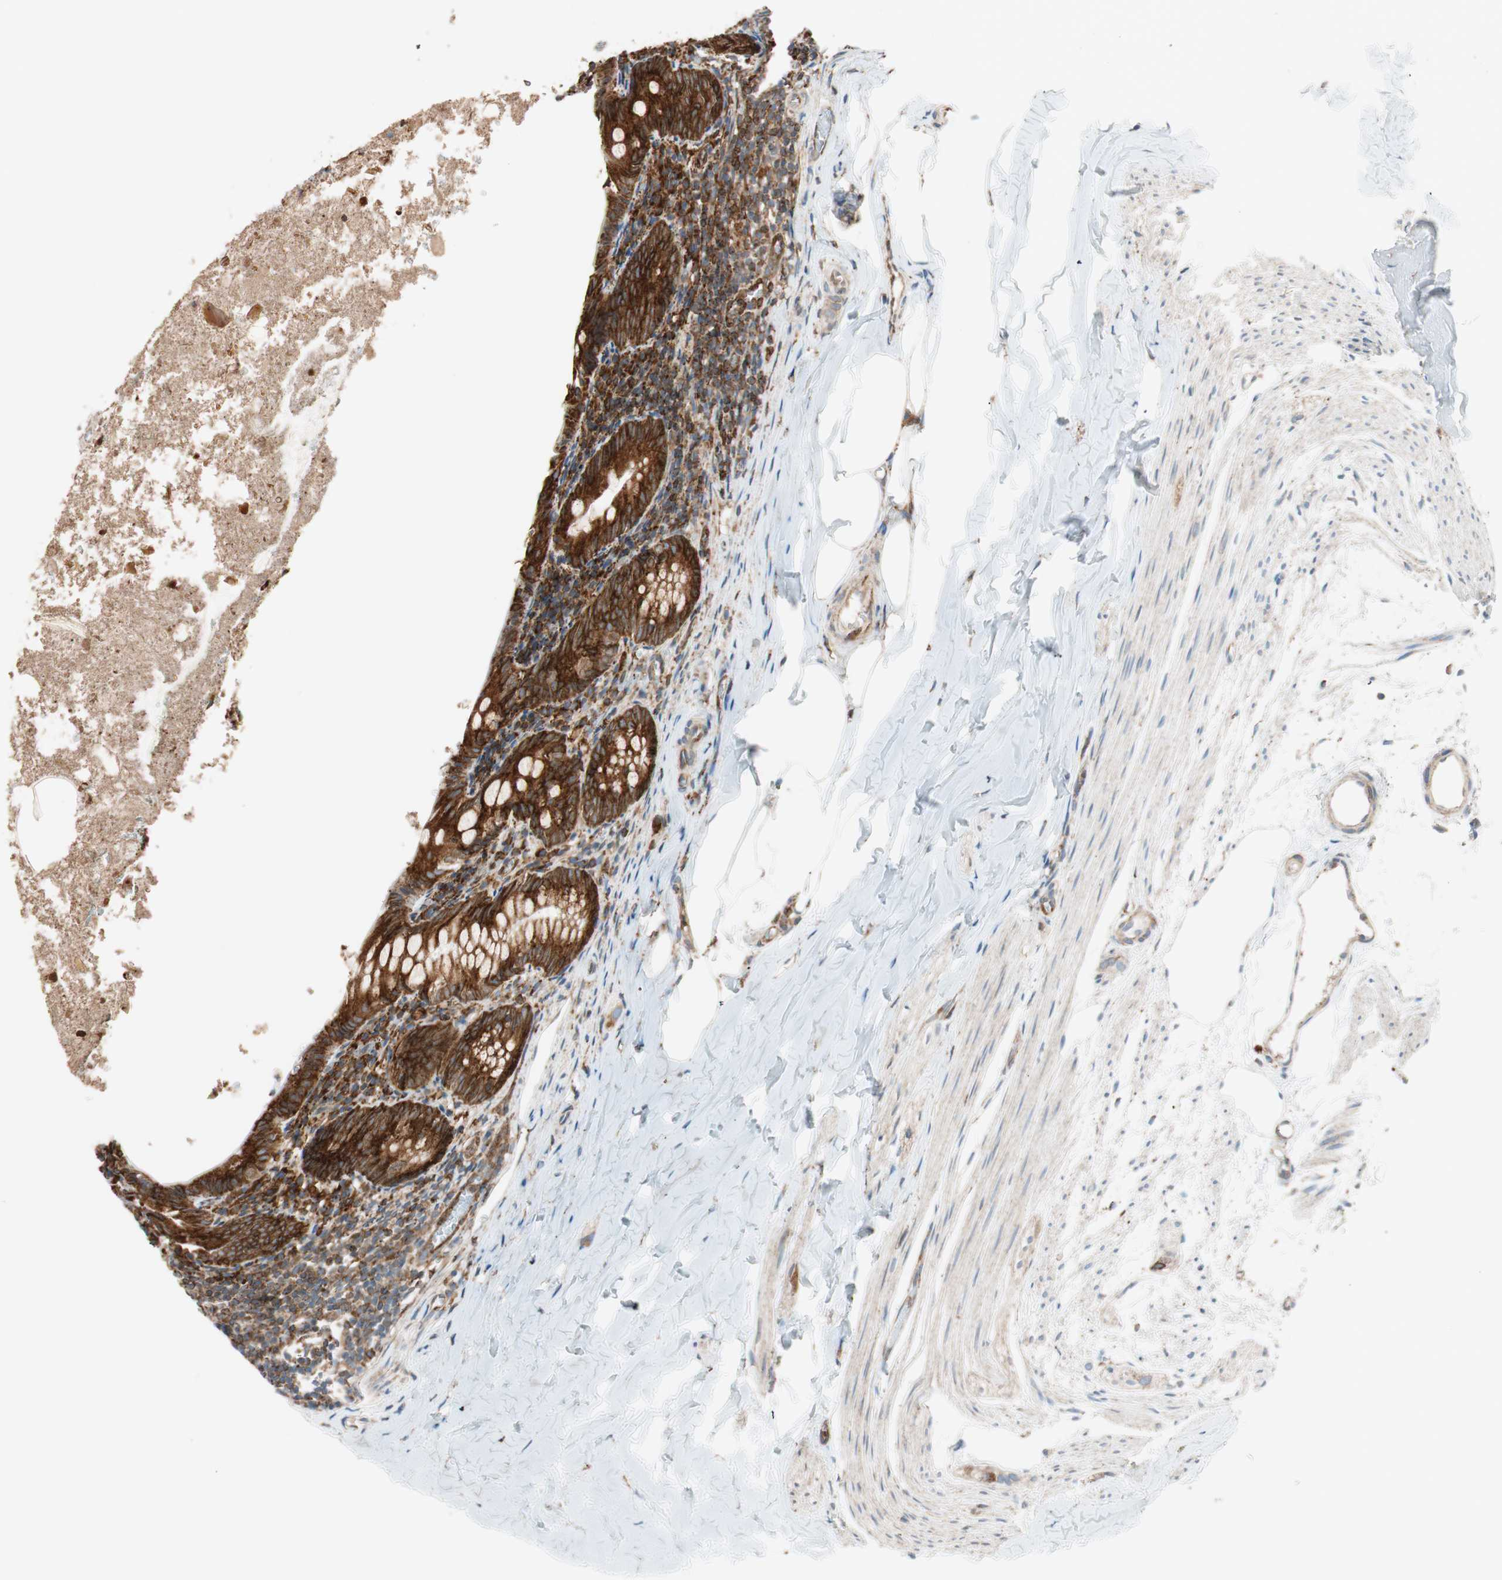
{"staining": {"intensity": "strong", "quantity": ">75%", "location": "cytoplasmic/membranous"}, "tissue": "appendix", "cell_type": "Glandular cells", "image_type": "normal", "snomed": [{"axis": "morphology", "description": "Normal tissue, NOS"}, {"axis": "topography", "description": "Appendix"}], "caption": "Immunohistochemistry (IHC) image of unremarkable appendix: human appendix stained using immunohistochemistry exhibits high levels of strong protein expression localized specifically in the cytoplasmic/membranous of glandular cells, appearing as a cytoplasmic/membranous brown color.", "gene": "PRKCSH", "patient": {"sex": "female", "age": 10}}